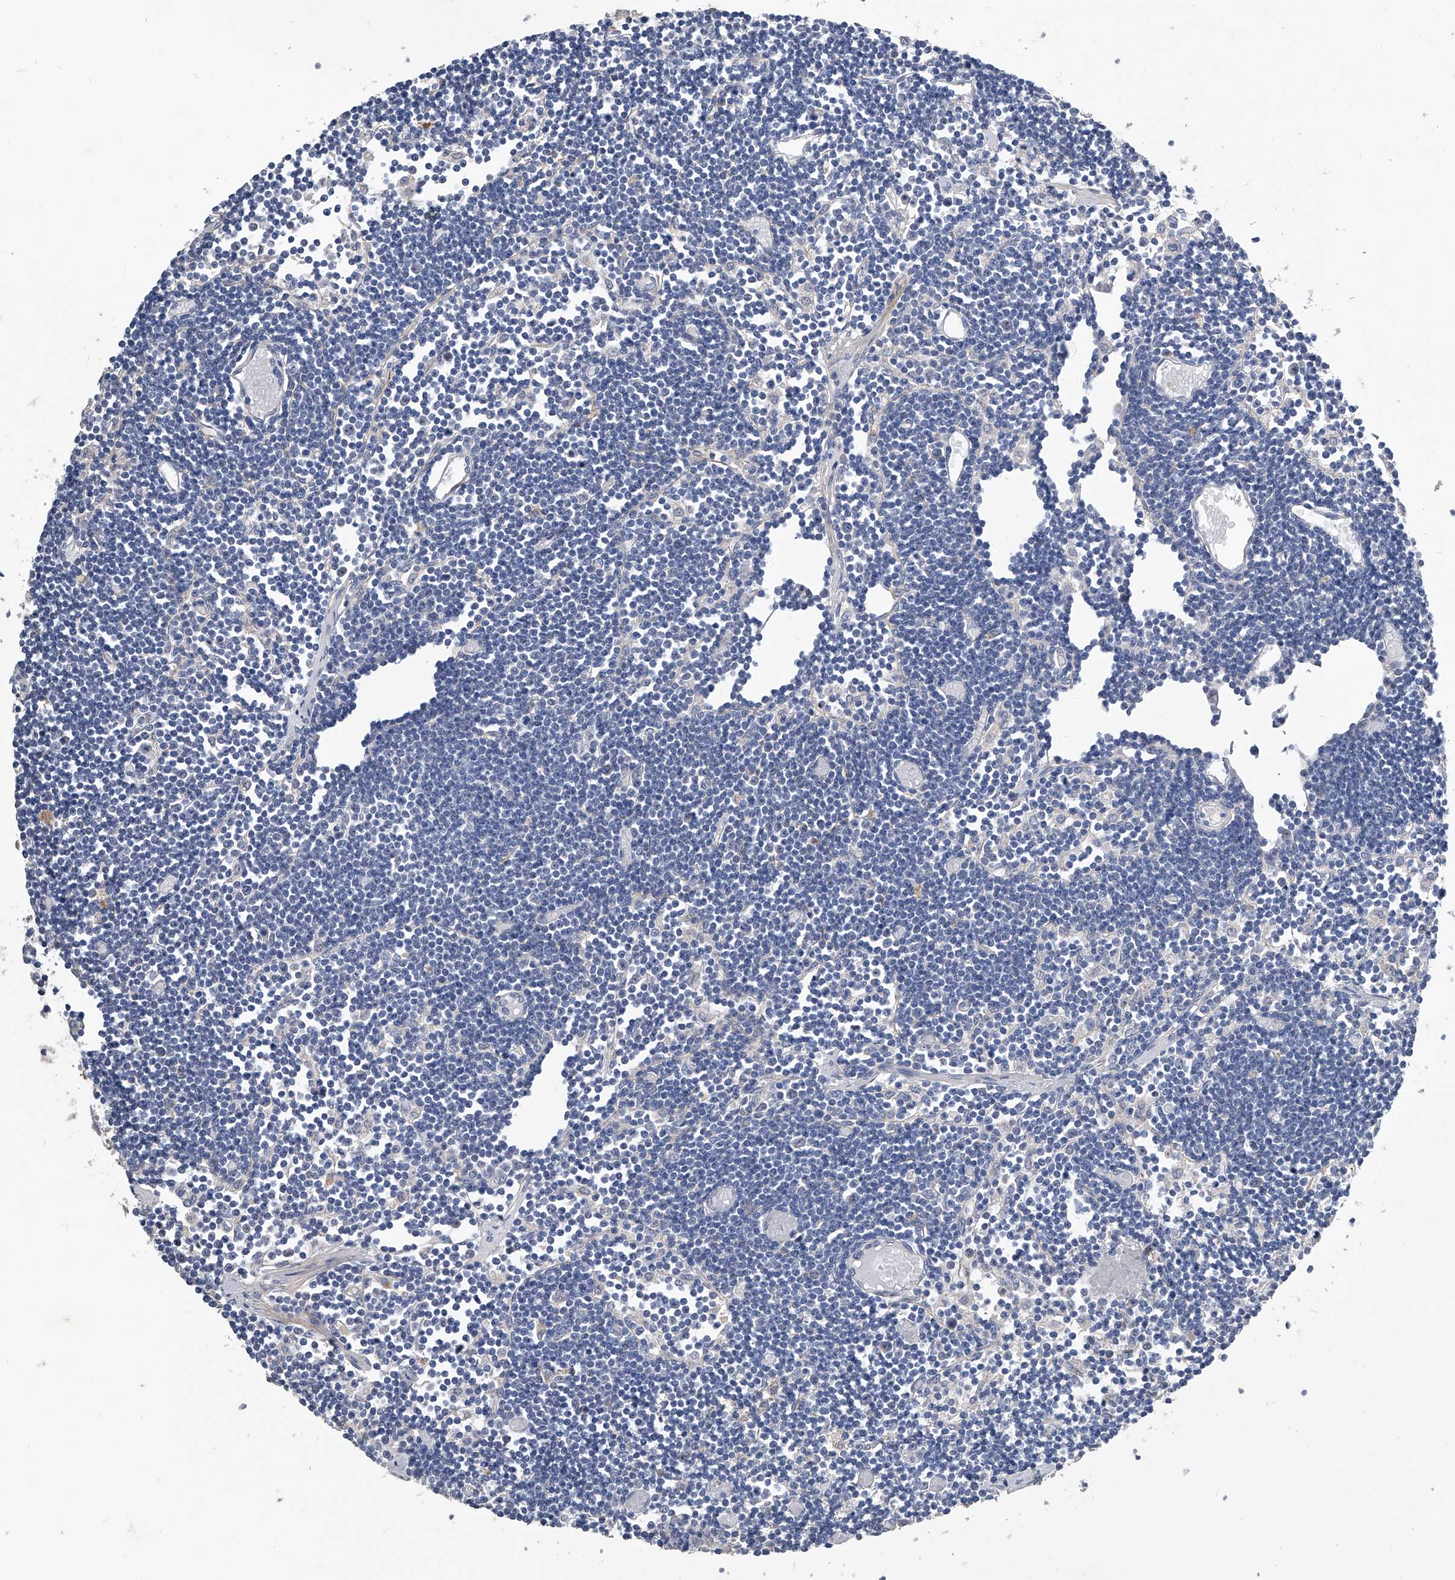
{"staining": {"intensity": "negative", "quantity": "none", "location": "none"}, "tissue": "lymph node", "cell_type": "Germinal center cells", "image_type": "normal", "snomed": [{"axis": "morphology", "description": "Normal tissue, NOS"}, {"axis": "topography", "description": "Lymph node"}], "caption": "This is an immunohistochemistry (IHC) histopathology image of normal lymph node. There is no staining in germinal center cells.", "gene": "PHACTR1", "patient": {"sex": "female", "age": 11}}